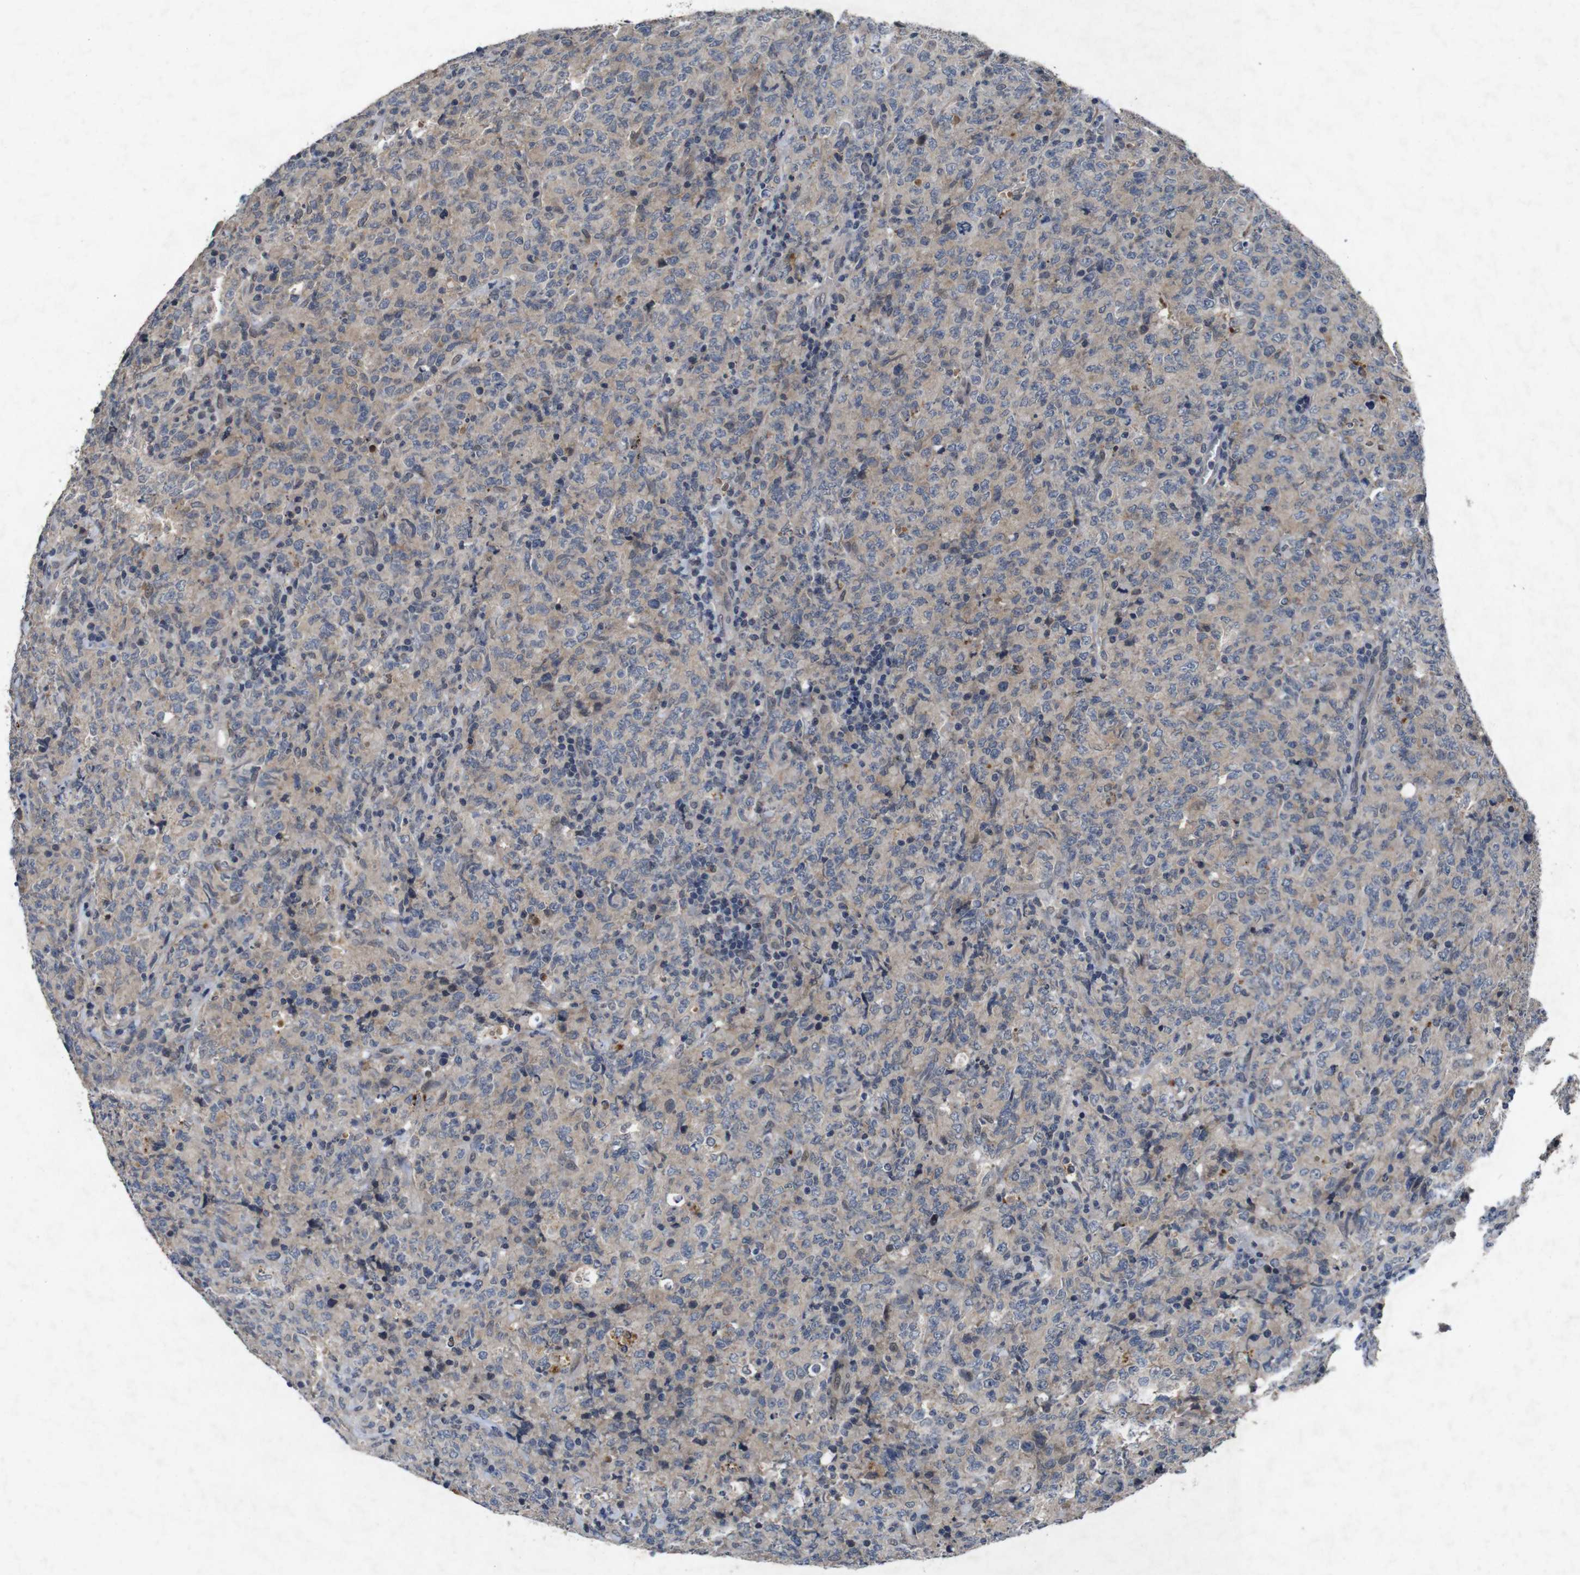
{"staining": {"intensity": "weak", "quantity": "25%-75%", "location": "cytoplasmic/membranous"}, "tissue": "lymphoma", "cell_type": "Tumor cells", "image_type": "cancer", "snomed": [{"axis": "morphology", "description": "Malignant lymphoma, non-Hodgkin's type, High grade"}, {"axis": "topography", "description": "Tonsil"}], "caption": "Immunohistochemical staining of human lymphoma displays low levels of weak cytoplasmic/membranous positivity in about 25%-75% of tumor cells.", "gene": "AKT3", "patient": {"sex": "female", "age": 36}}